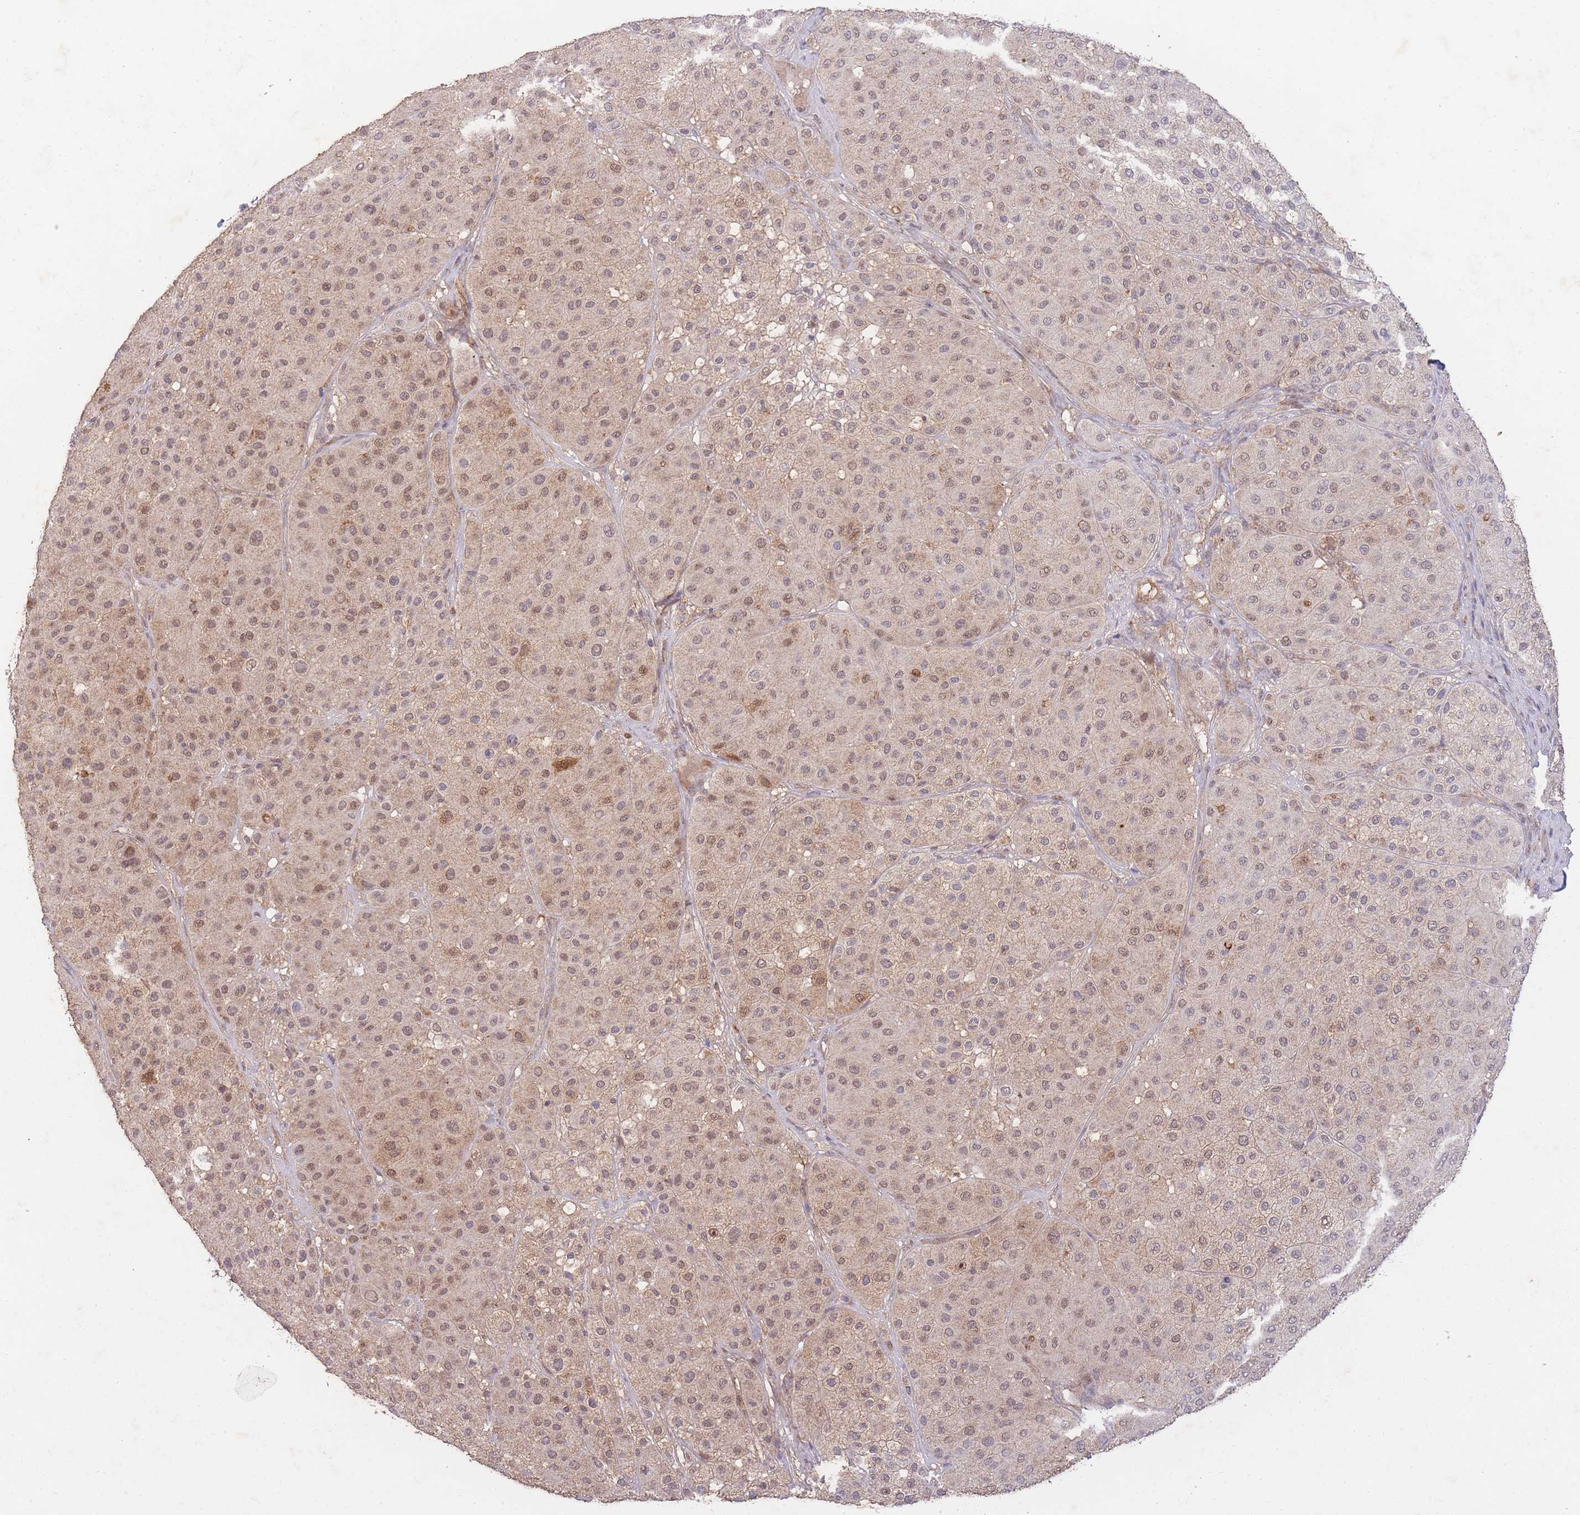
{"staining": {"intensity": "weak", "quantity": ">75%", "location": "nuclear"}, "tissue": "melanoma", "cell_type": "Tumor cells", "image_type": "cancer", "snomed": [{"axis": "morphology", "description": "Malignant melanoma, Metastatic site"}, {"axis": "topography", "description": "Smooth muscle"}], "caption": "Tumor cells show low levels of weak nuclear staining in about >75% of cells in human malignant melanoma (metastatic site).", "gene": "RNF144B", "patient": {"sex": "male", "age": 41}}